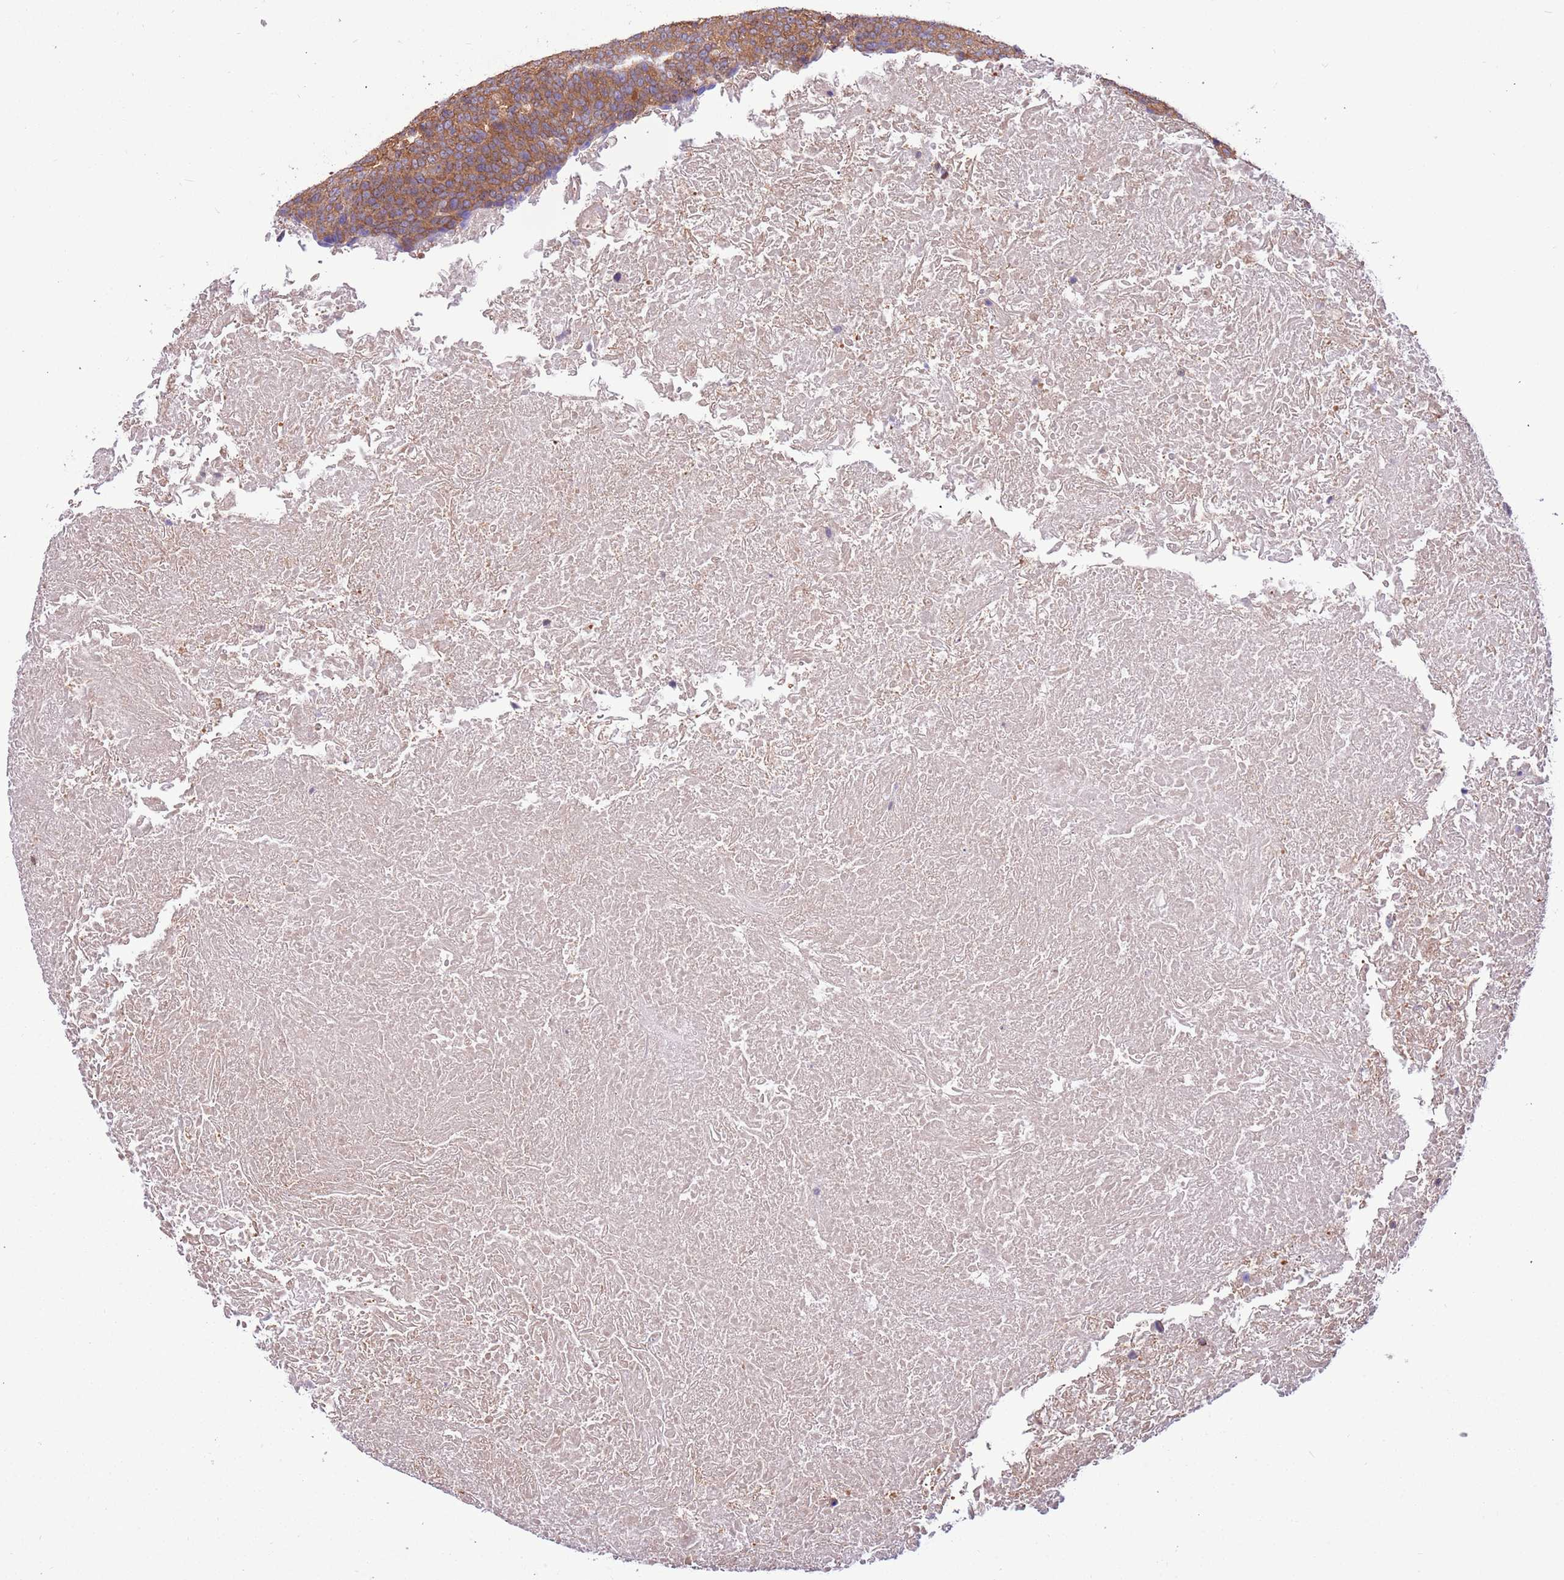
{"staining": {"intensity": "moderate", "quantity": ">75%", "location": "cytoplasmic/membranous"}, "tissue": "head and neck cancer", "cell_type": "Tumor cells", "image_type": "cancer", "snomed": [{"axis": "morphology", "description": "Squamous cell carcinoma, NOS"}, {"axis": "morphology", "description": "Squamous cell carcinoma, metastatic, NOS"}, {"axis": "topography", "description": "Lymph node"}, {"axis": "topography", "description": "Head-Neck"}], "caption": "Tumor cells show medium levels of moderate cytoplasmic/membranous staining in about >75% of cells in human head and neck cancer (squamous cell carcinoma). (DAB IHC, brown staining for protein, blue staining for nuclei).", "gene": "STIP1", "patient": {"sex": "male", "age": 62}}